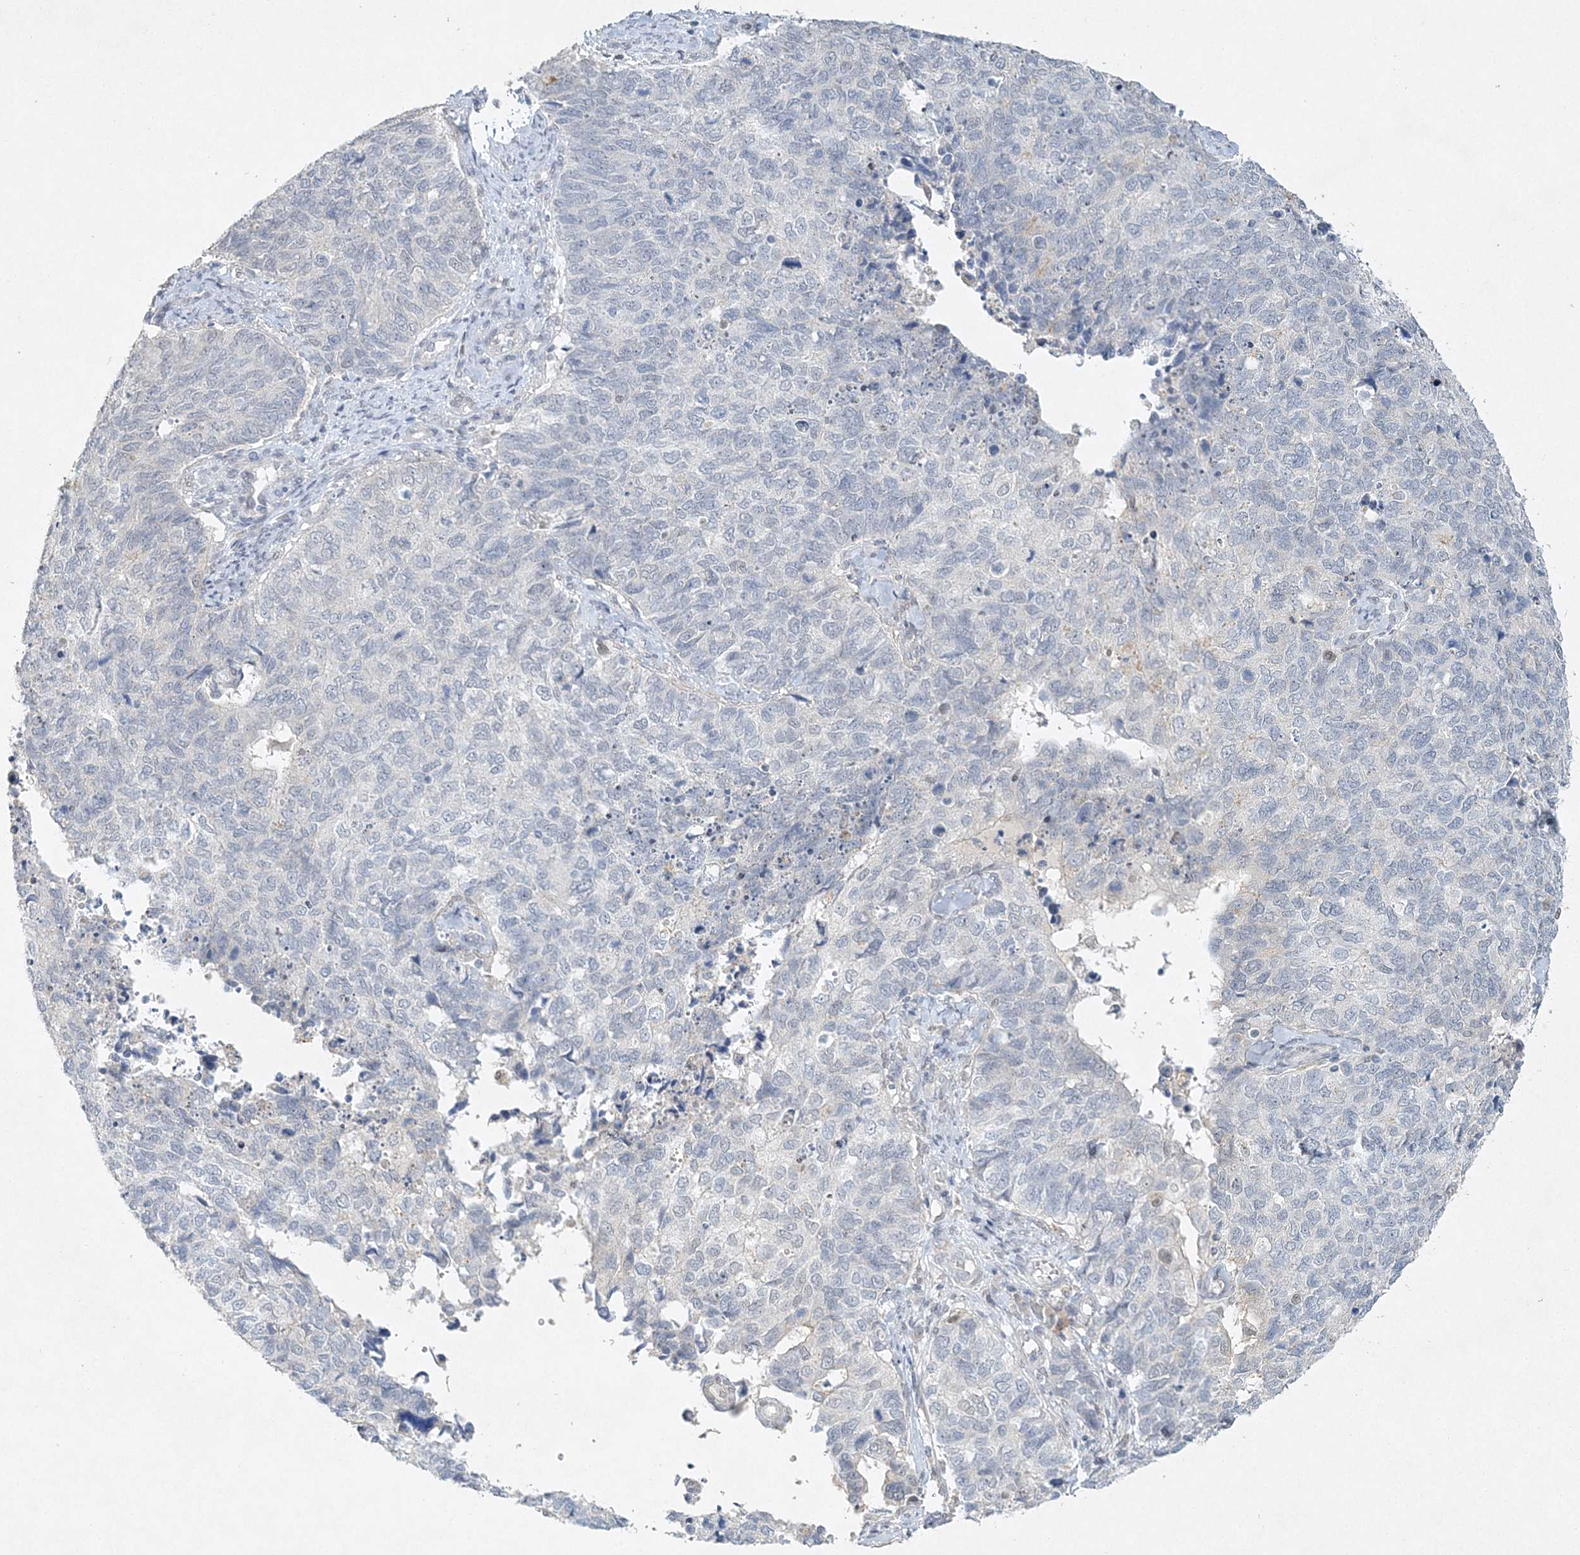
{"staining": {"intensity": "negative", "quantity": "none", "location": "none"}, "tissue": "cervical cancer", "cell_type": "Tumor cells", "image_type": "cancer", "snomed": [{"axis": "morphology", "description": "Squamous cell carcinoma, NOS"}, {"axis": "topography", "description": "Cervix"}], "caption": "Immunohistochemistry (IHC) of human cervical cancer displays no positivity in tumor cells. The staining was performed using DAB to visualize the protein expression in brown, while the nuclei were stained in blue with hematoxylin (Magnification: 20x).", "gene": "MAT2B", "patient": {"sex": "female", "age": 63}}